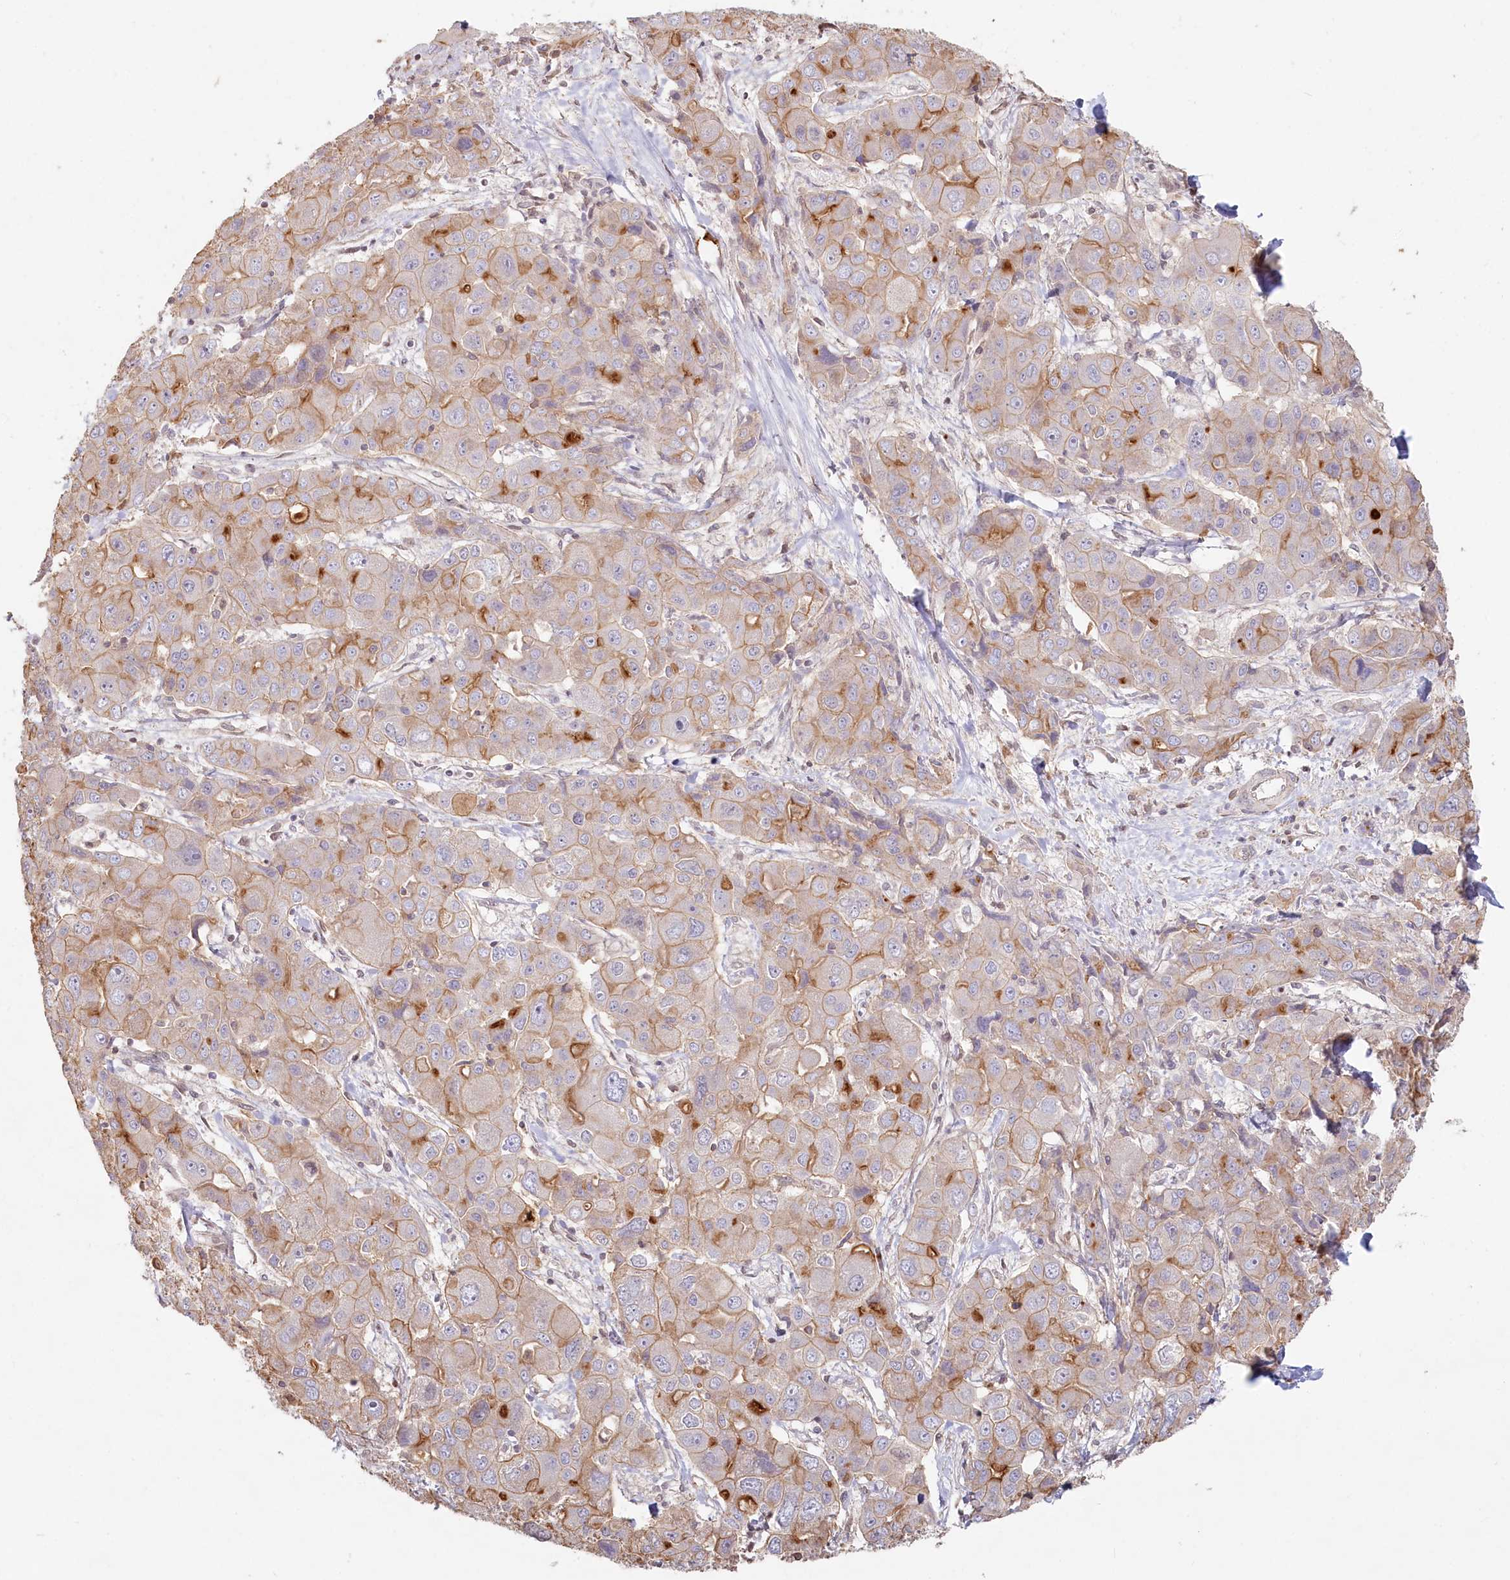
{"staining": {"intensity": "moderate", "quantity": "25%-75%", "location": "cytoplasmic/membranous"}, "tissue": "liver cancer", "cell_type": "Tumor cells", "image_type": "cancer", "snomed": [{"axis": "morphology", "description": "Cholangiocarcinoma"}, {"axis": "topography", "description": "Liver"}], "caption": "Liver cancer (cholangiocarcinoma) stained with immunohistochemistry (IHC) displays moderate cytoplasmic/membranous positivity in approximately 25%-75% of tumor cells. Ihc stains the protein of interest in brown and the nuclei are stained blue.", "gene": "TCHP", "patient": {"sex": "male", "age": 67}}